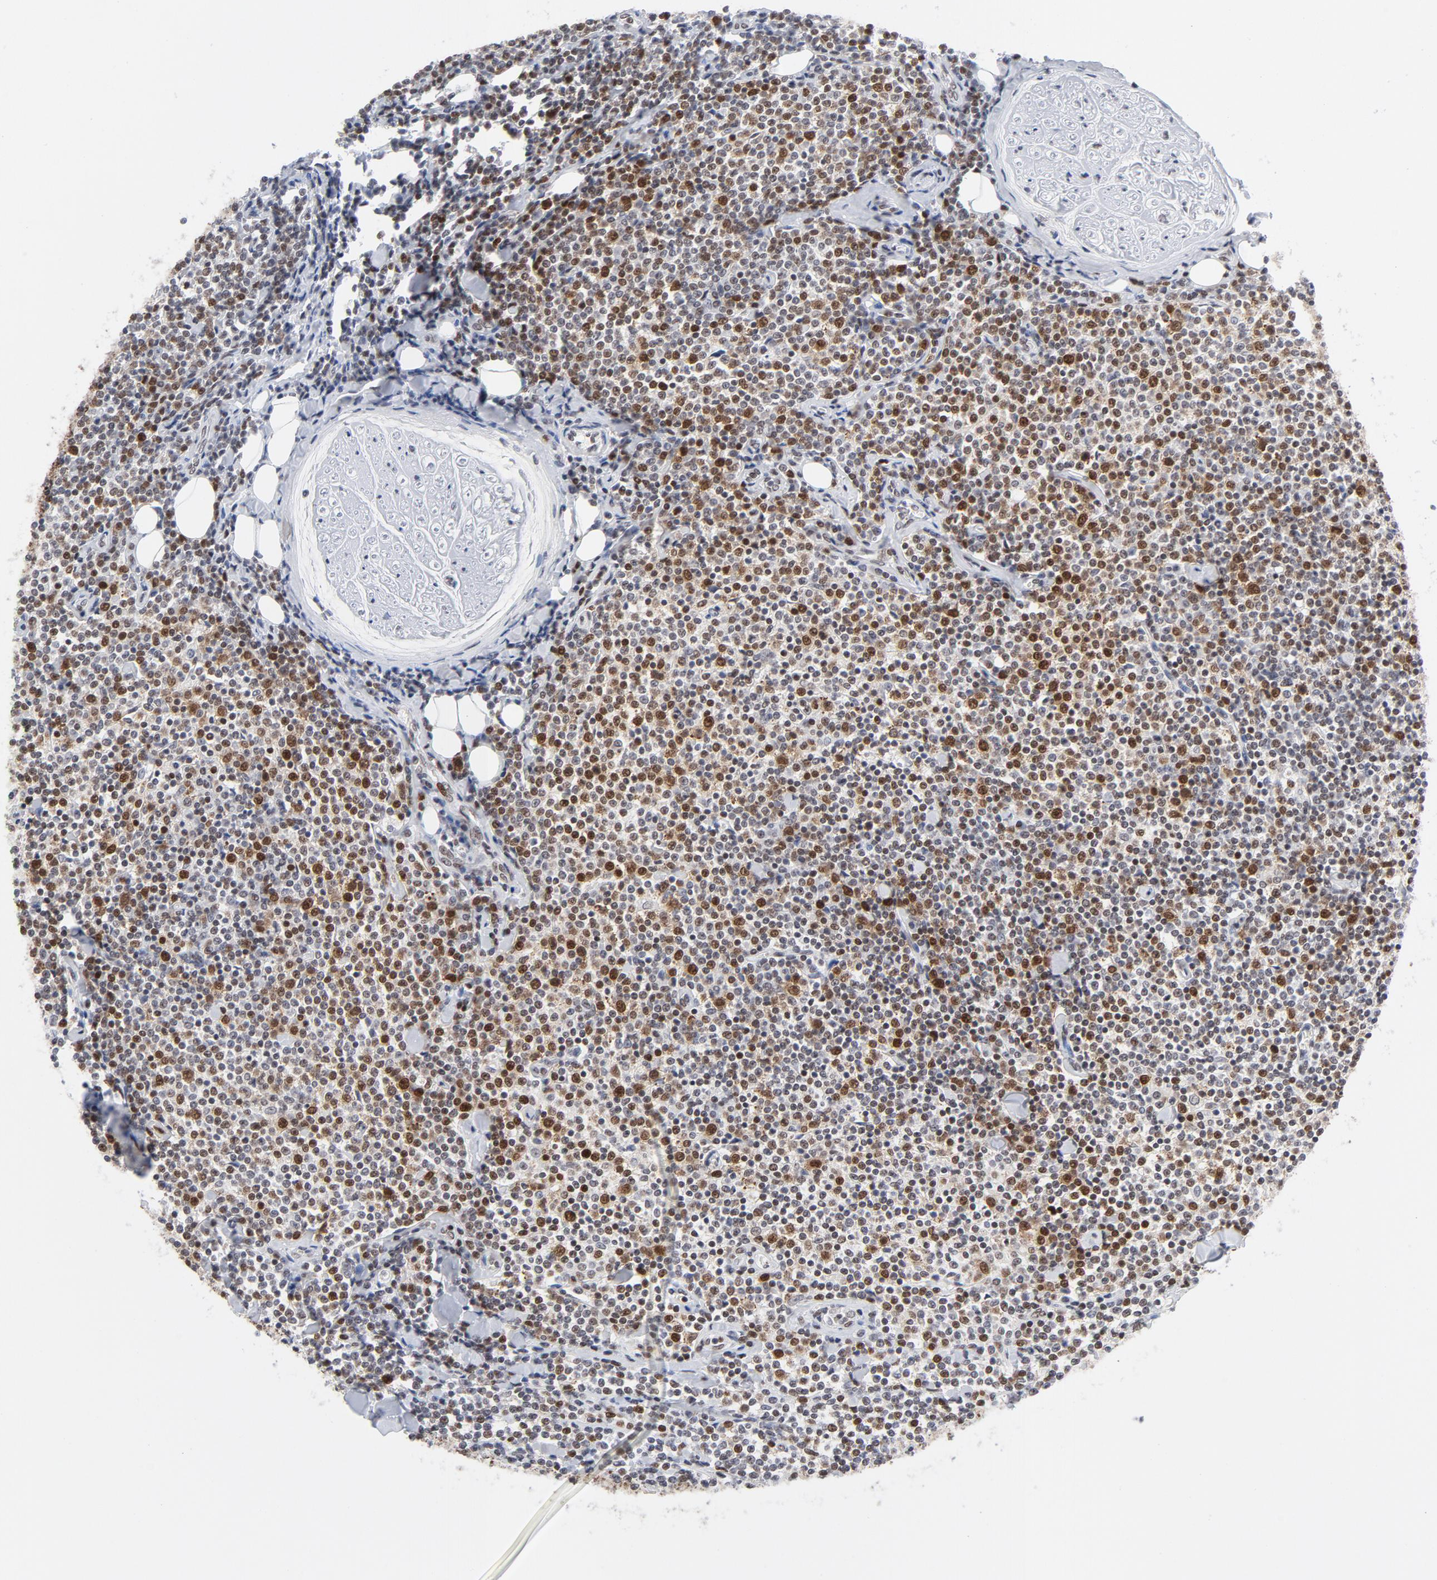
{"staining": {"intensity": "moderate", "quantity": "25%-75%", "location": "nuclear"}, "tissue": "lymphoma", "cell_type": "Tumor cells", "image_type": "cancer", "snomed": [{"axis": "morphology", "description": "Malignant lymphoma, non-Hodgkin's type, Low grade"}, {"axis": "topography", "description": "Soft tissue"}], "caption": "A brown stain highlights moderate nuclear staining of a protein in lymphoma tumor cells.", "gene": "RFC4", "patient": {"sex": "male", "age": 92}}